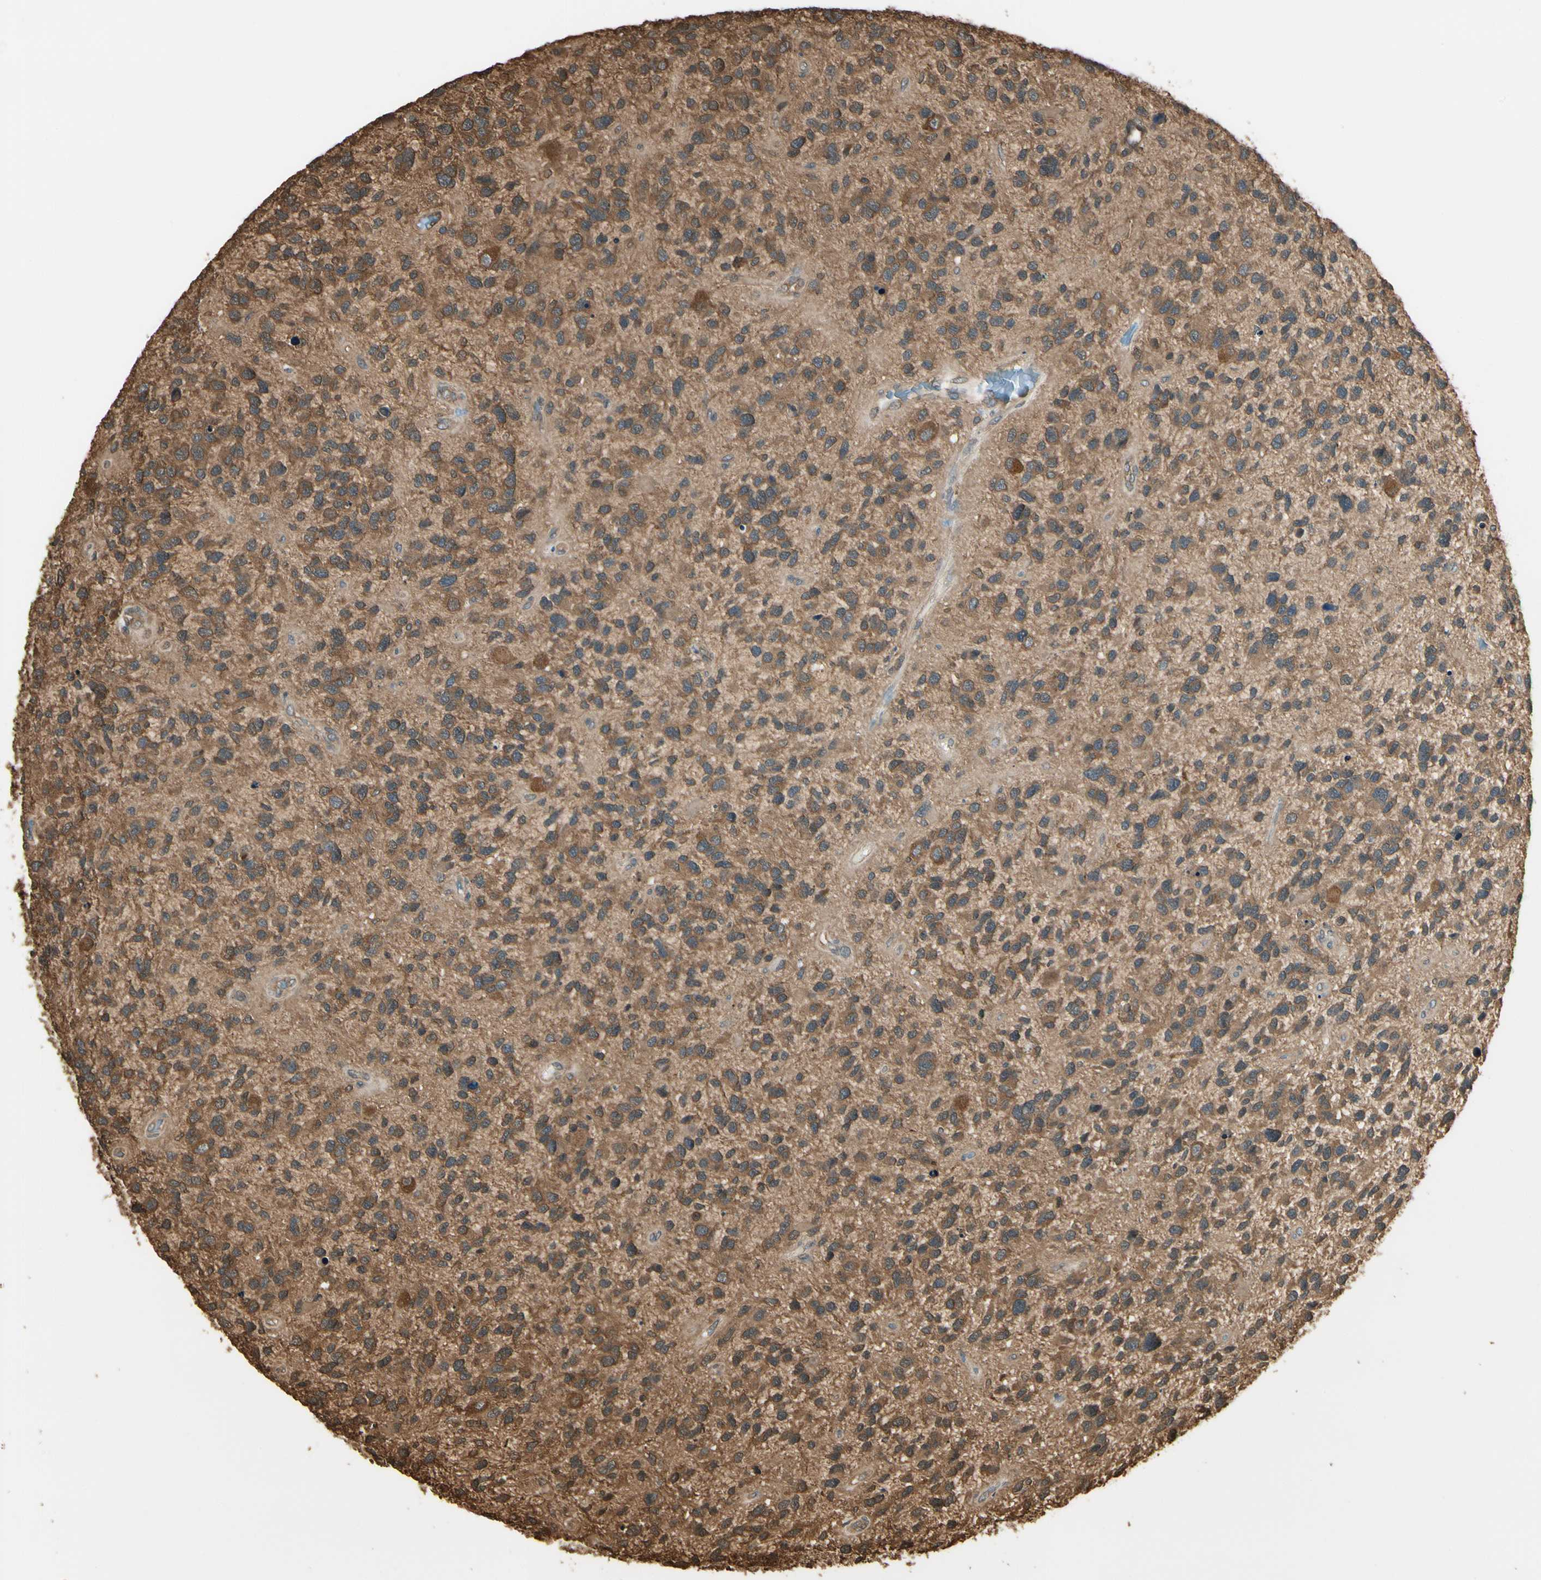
{"staining": {"intensity": "moderate", "quantity": ">75%", "location": "cytoplasmic/membranous"}, "tissue": "glioma", "cell_type": "Tumor cells", "image_type": "cancer", "snomed": [{"axis": "morphology", "description": "Glioma, malignant, High grade"}, {"axis": "topography", "description": "Brain"}], "caption": "Malignant glioma (high-grade) tissue exhibits moderate cytoplasmic/membranous staining in approximately >75% of tumor cells, visualized by immunohistochemistry. (DAB (3,3'-diaminobenzidine) = brown stain, brightfield microscopy at high magnification).", "gene": "YWHAE", "patient": {"sex": "female", "age": 58}}